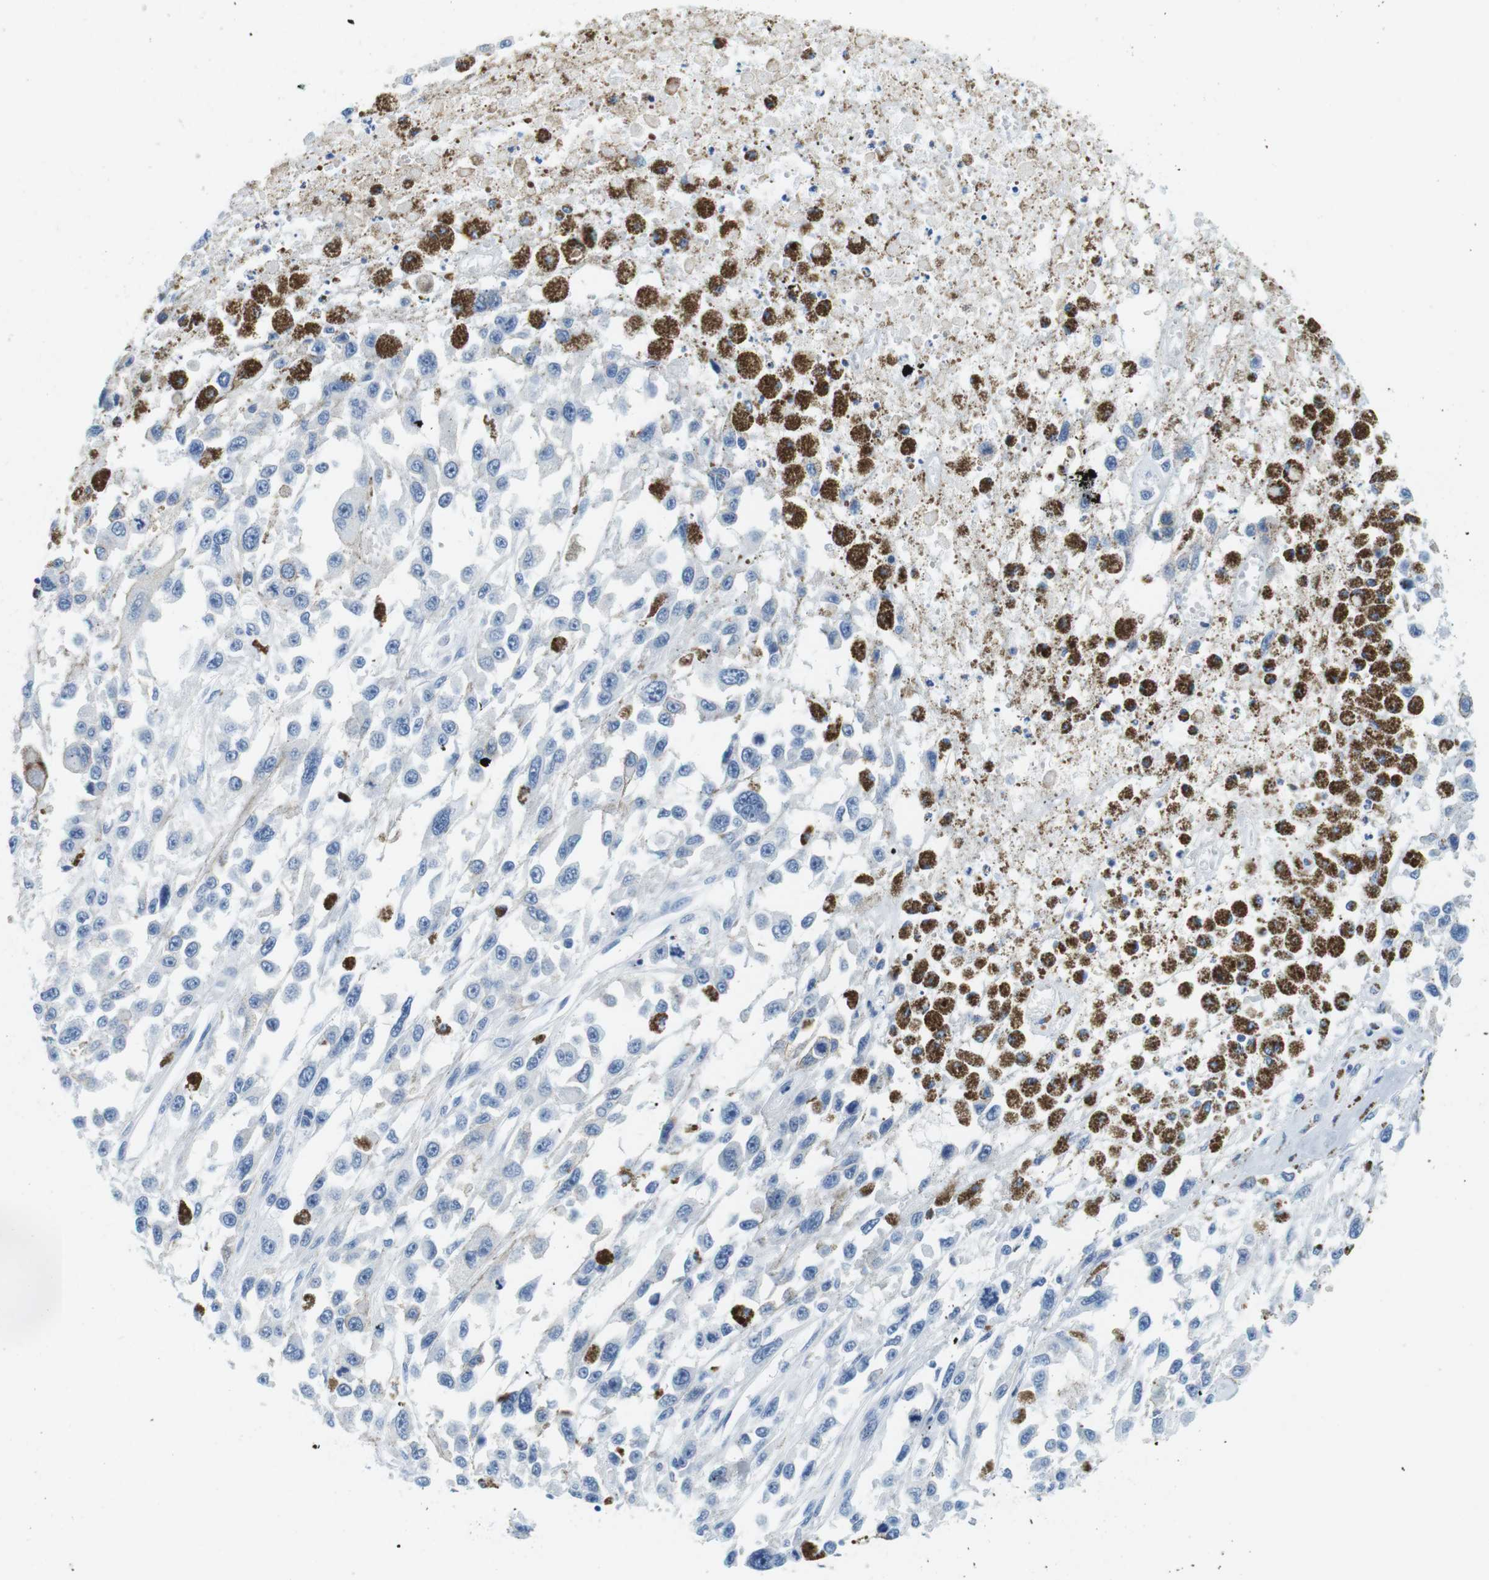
{"staining": {"intensity": "negative", "quantity": "none", "location": "none"}, "tissue": "melanoma", "cell_type": "Tumor cells", "image_type": "cancer", "snomed": [{"axis": "morphology", "description": "Malignant melanoma, Metastatic site"}, {"axis": "topography", "description": "Lymph node"}], "caption": "Immunohistochemistry of melanoma shows no positivity in tumor cells. (DAB IHC with hematoxylin counter stain).", "gene": "CYP2C9", "patient": {"sex": "male", "age": 59}}